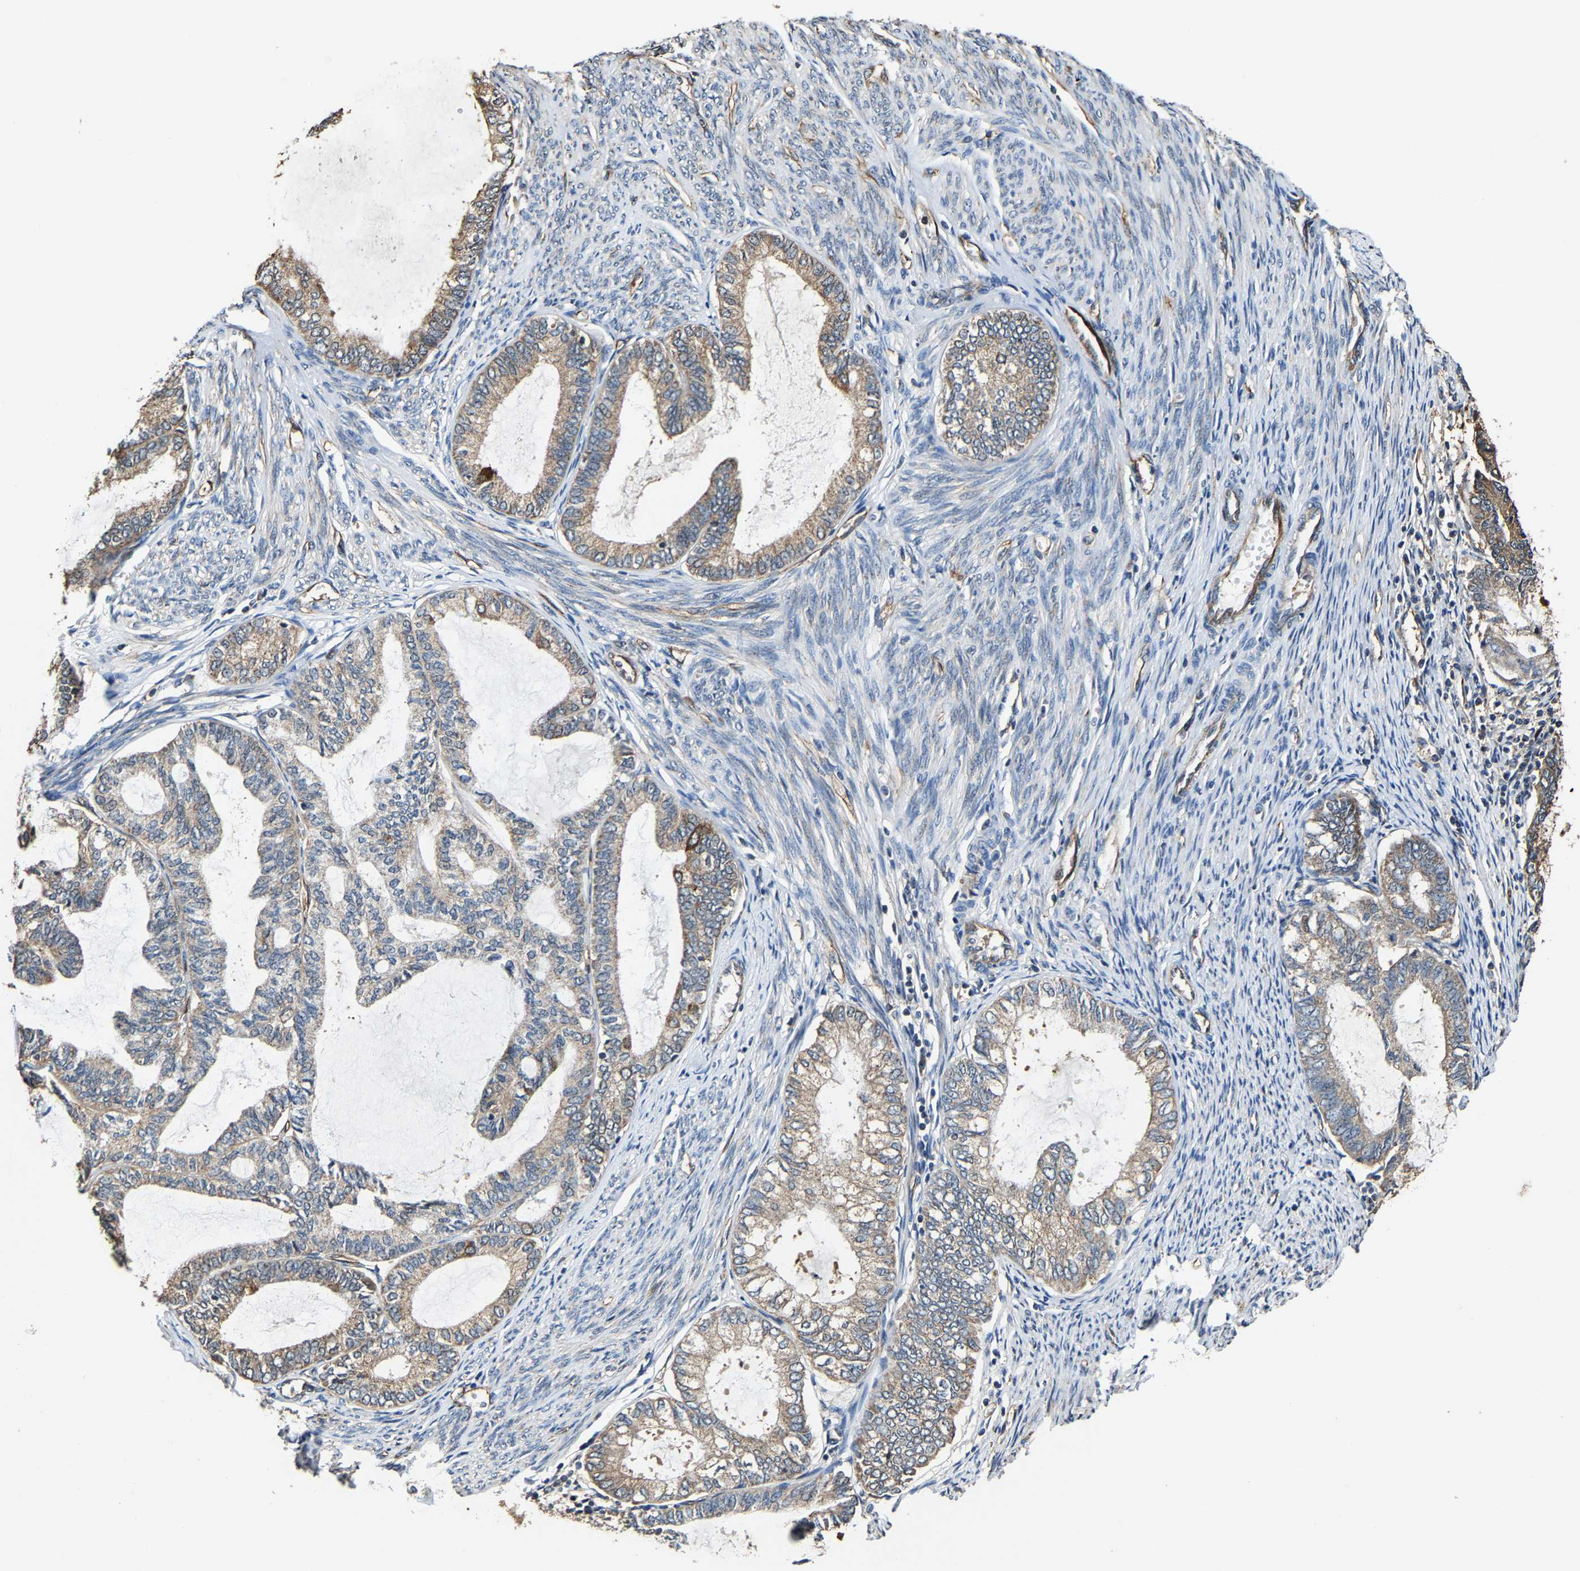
{"staining": {"intensity": "moderate", "quantity": "25%-75%", "location": "cytoplasmic/membranous"}, "tissue": "endometrial cancer", "cell_type": "Tumor cells", "image_type": "cancer", "snomed": [{"axis": "morphology", "description": "Adenocarcinoma, NOS"}, {"axis": "topography", "description": "Endometrium"}], "caption": "A medium amount of moderate cytoplasmic/membranous staining is identified in approximately 25%-75% of tumor cells in endometrial cancer (adenocarcinoma) tissue. Using DAB (brown) and hematoxylin (blue) stains, captured at high magnification using brightfield microscopy.", "gene": "GFRA3", "patient": {"sex": "female", "age": 86}}